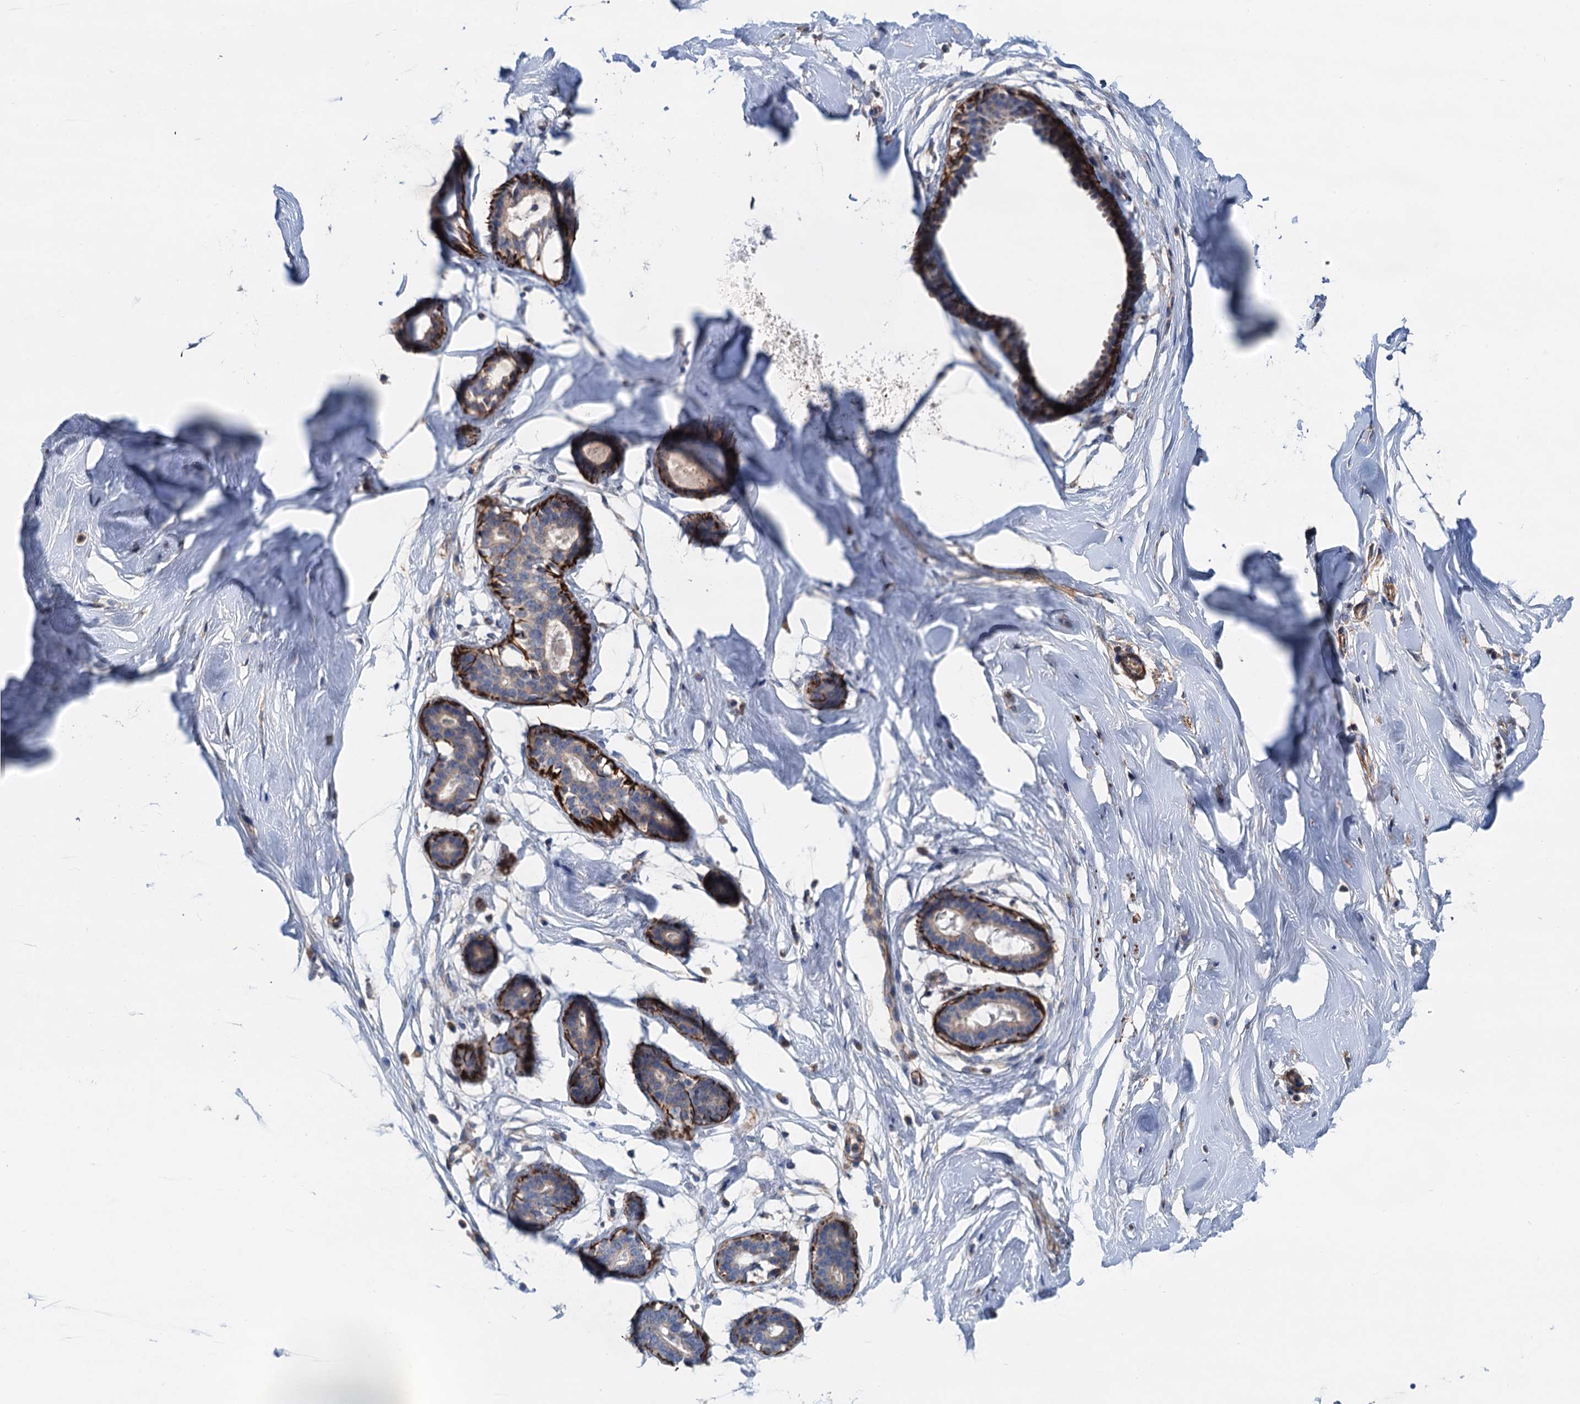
{"staining": {"intensity": "negative", "quantity": "none", "location": "none"}, "tissue": "breast", "cell_type": "Adipocytes", "image_type": "normal", "snomed": [{"axis": "morphology", "description": "Normal tissue, NOS"}, {"axis": "morphology", "description": "Adenoma, NOS"}, {"axis": "topography", "description": "Breast"}], "caption": "Immunohistochemistry (IHC) of unremarkable human breast shows no positivity in adipocytes. (DAB (3,3'-diaminobenzidine) immunohistochemistry (IHC), high magnification).", "gene": "CSTPP1", "patient": {"sex": "female", "age": 23}}